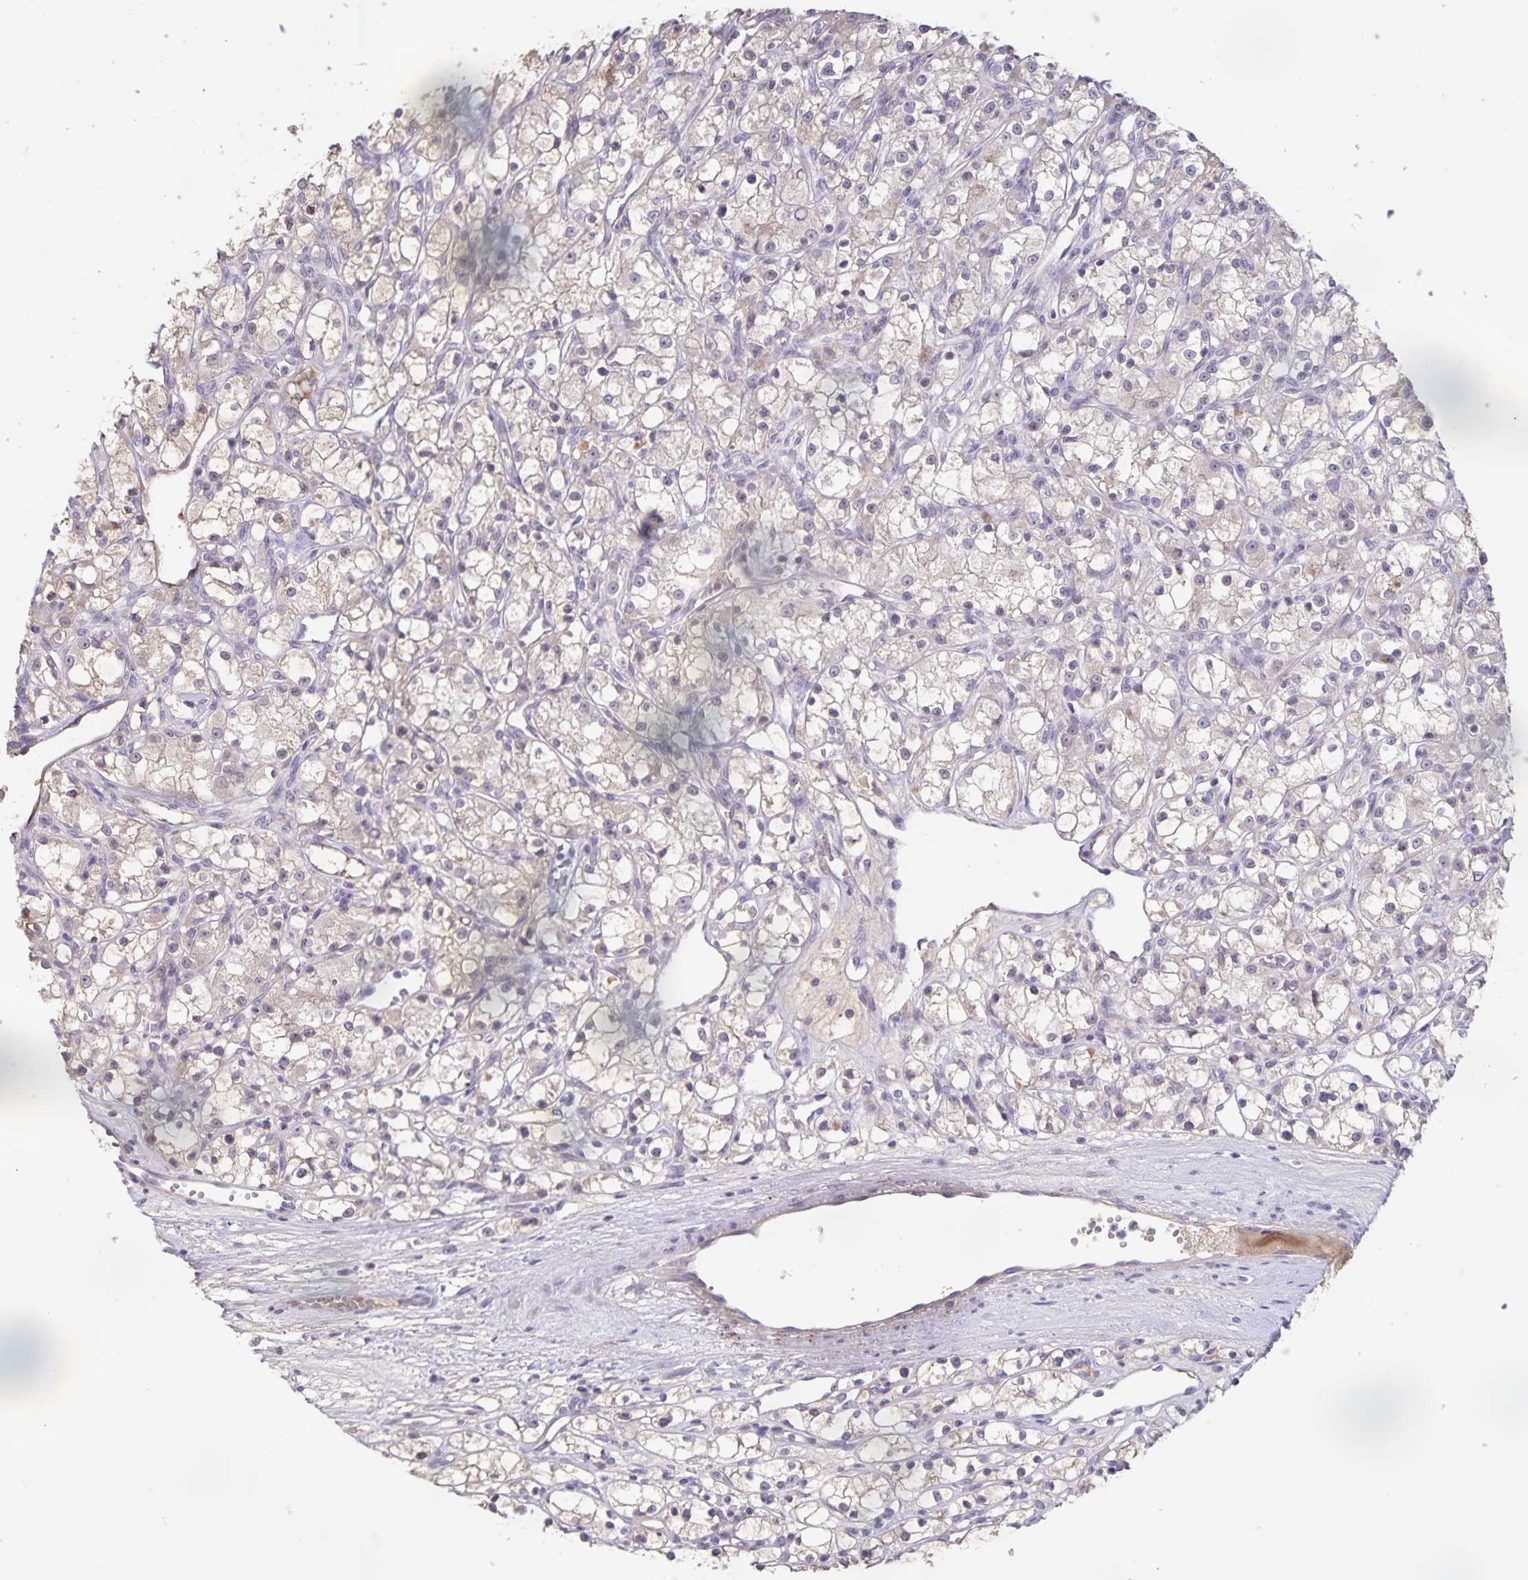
{"staining": {"intensity": "weak", "quantity": "<25%", "location": "cytoplasmic/membranous"}, "tissue": "renal cancer", "cell_type": "Tumor cells", "image_type": "cancer", "snomed": [{"axis": "morphology", "description": "Adenocarcinoma, NOS"}, {"axis": "topography", "description": "Kidney"}], "caption": "Immunohistochemistry (IHC) photomicrograph of neoplastic tissue: renal cancer (adenocarcinoma) stained with DAB (3,3'-diaminobenzidine) exhibits no significant protein positivity in tumor cells.", "gene": "INSL5", "patient": {"sex": "female", "age": 59}}